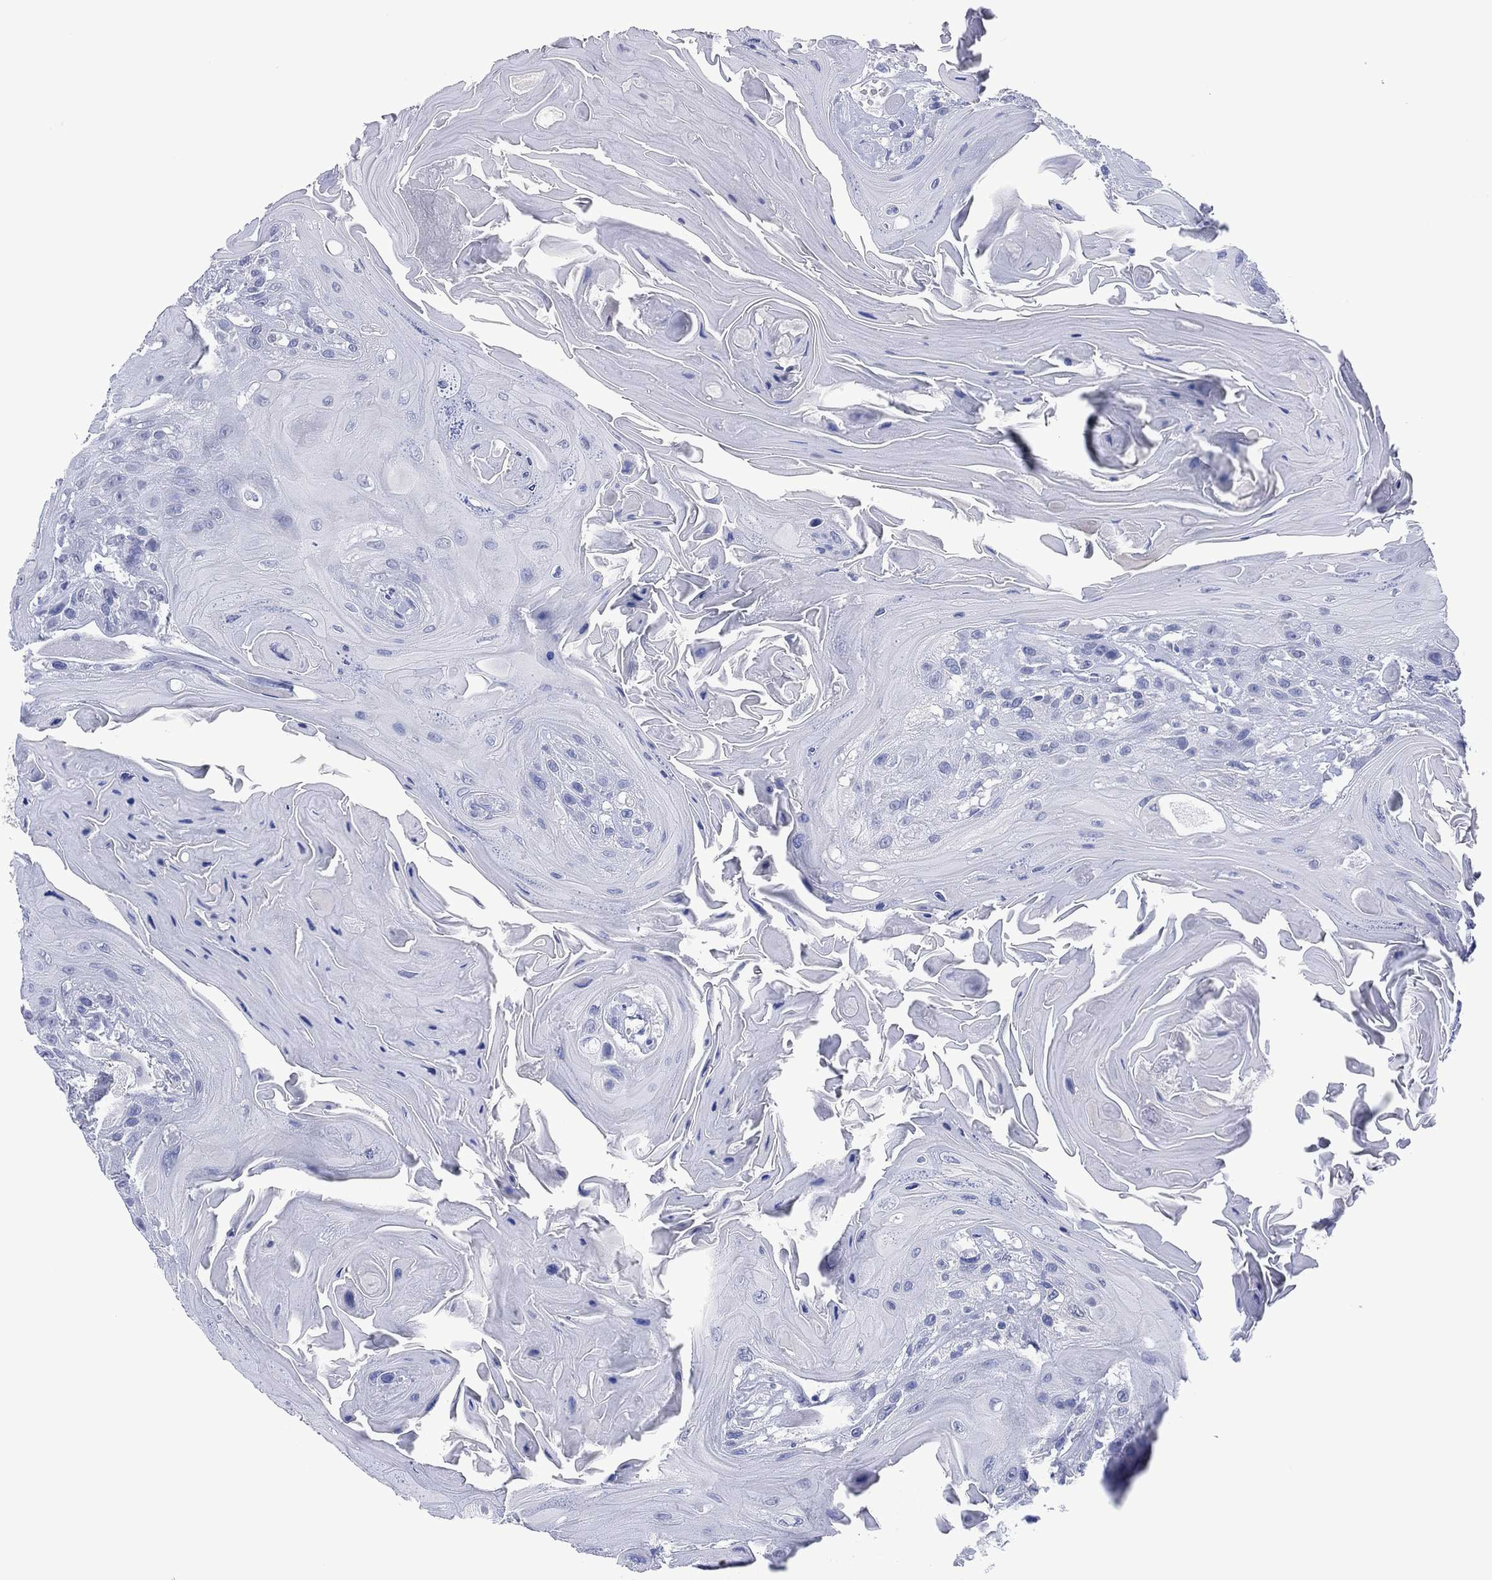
{"staining": {"intensity": "negative", "quantity": "none", "location": "none"}, "tissue": "head and neck cancer", "cell_type": "Tumor cells", "image_type": "cancer", "snomed": [{"axis": "morphology", "description": "Squamous cell carcinoma, NOS"}, {"axis": "topography", "description": "Head-Neck"}], "caption": "This is an IHC photomicrograph of human head and neck cancer. There is no staining in tumor cells.", "gene": "UTF1", "patient": {"sex": "female", "age": 59}}